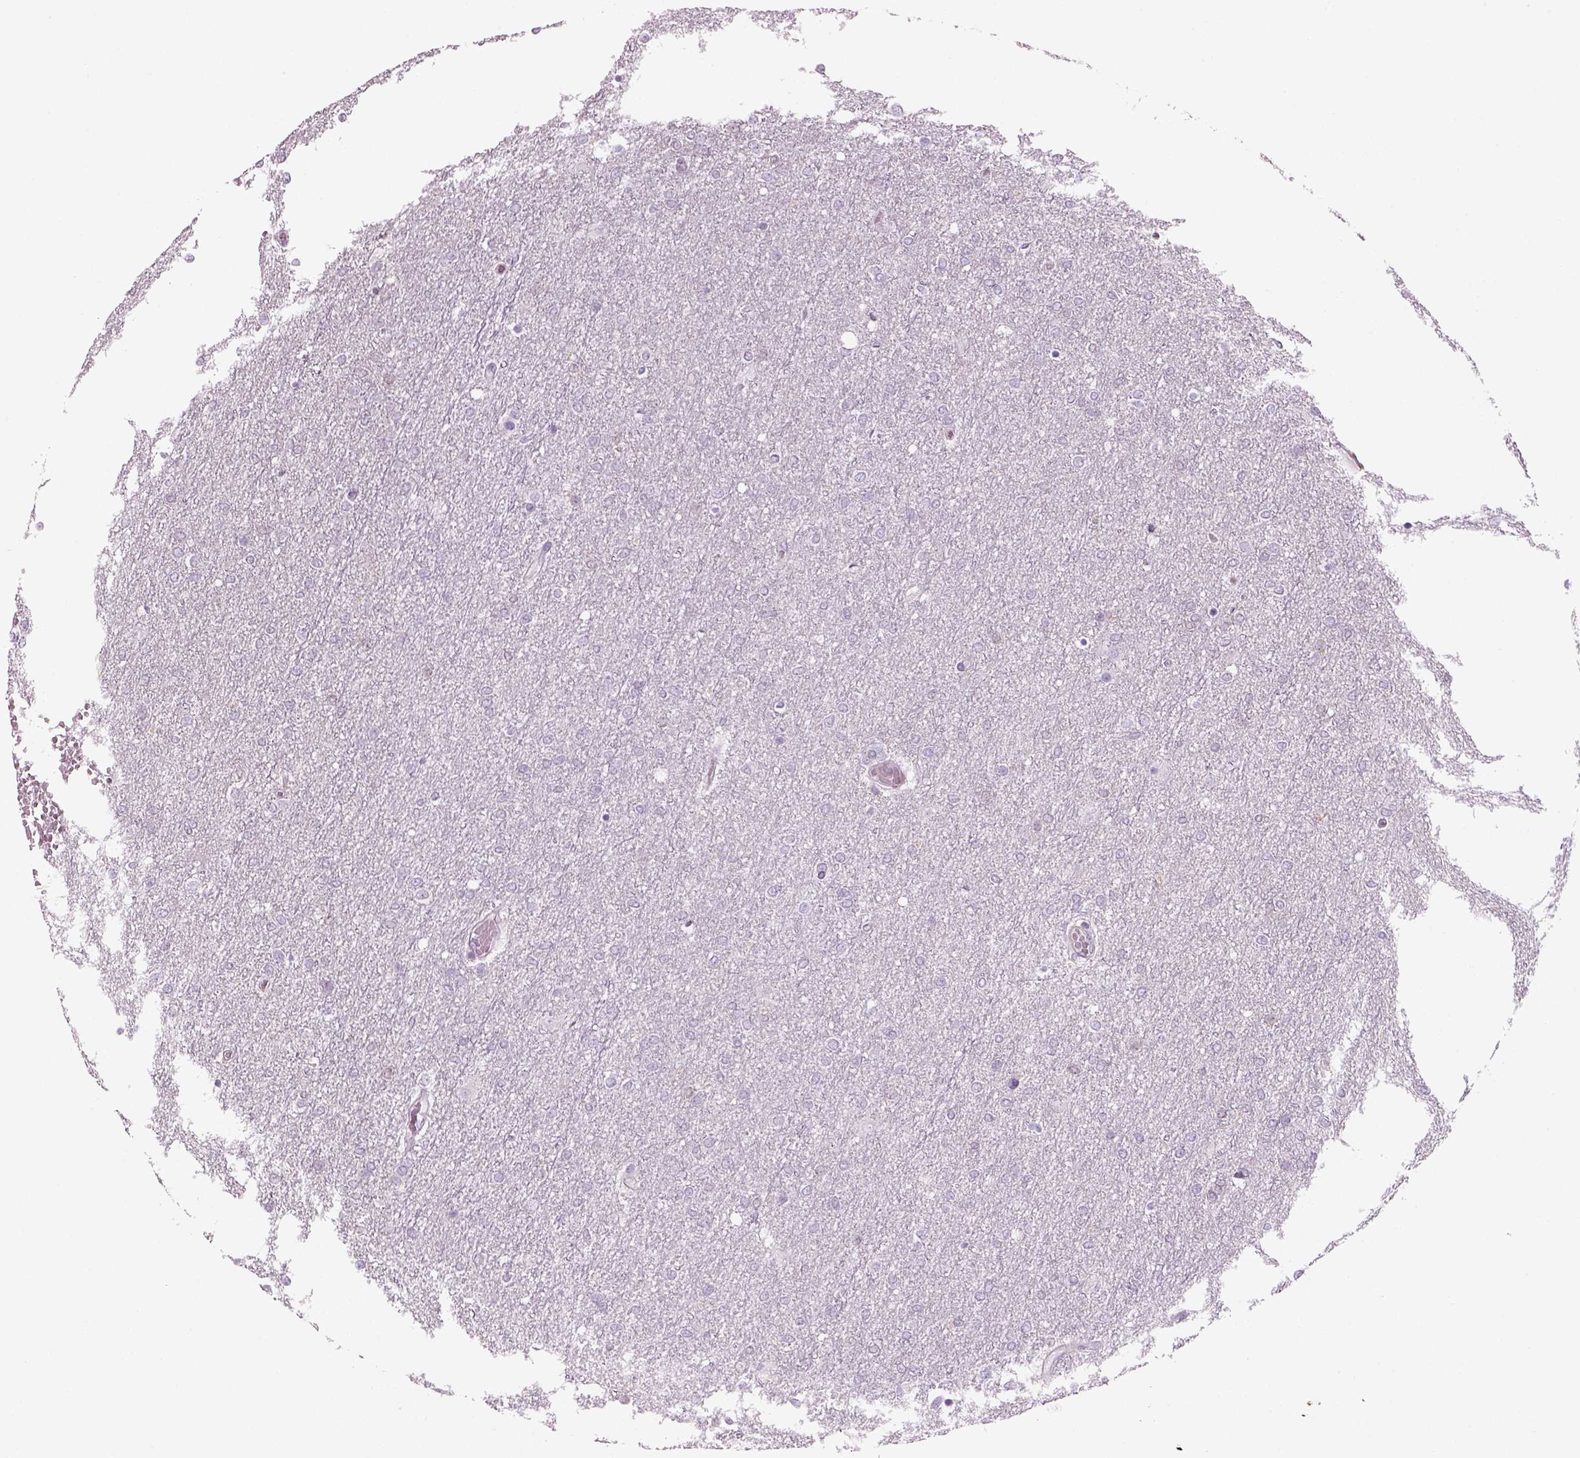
{"staining": {"intensity": "negative", "quantity": "none", "location": "none"}, "tissue": "glioma", "cell_type": "Tumor cells", "image_type": "cancer", "snomed": [{"axis": "morphology", "description": "Glioma, malignant, High grade"}, {"axis": "topography", "description": "Brain"}], "caption": "Human high-grade glioma (malignant) stained for a protein using immunohistochemistry (IHC) displays no staining in tumor cells.", "gene": "SLC1A7", "patient": {"sex": "female", "age": 61}}